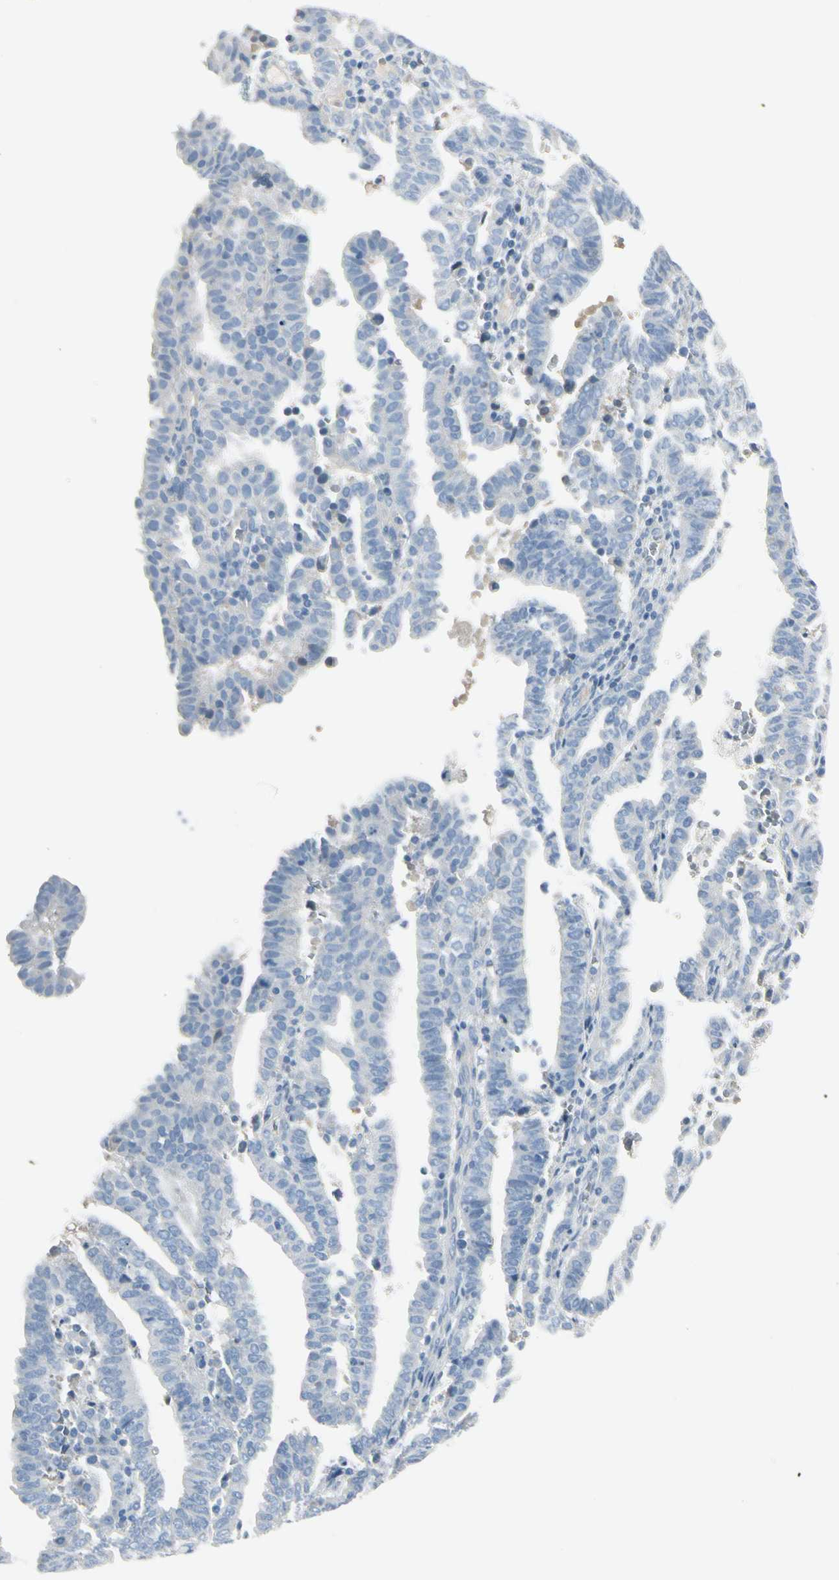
{"staining": {"intensity": "negative", "quantity": "none", "location": "none"}, "tissue": "endometrial cancer", "cell_type": "Tumor cells", "image_type": "cancer", "snomed": [{"axis": "morphology", "description": "Adenocarcinoma, NOS"}, {"axis": "topography", "description": "Uterus"}], "caption": "This photomicrograph is of endometrial cancer stained with immunohistochemistry (IHC) to label a protein in brown with the nuclei are counter-stained blue. There is no positivity in tumor cells.", "gene": "CACNA2D1", "patient": {"sex": "female", "age": 83}}